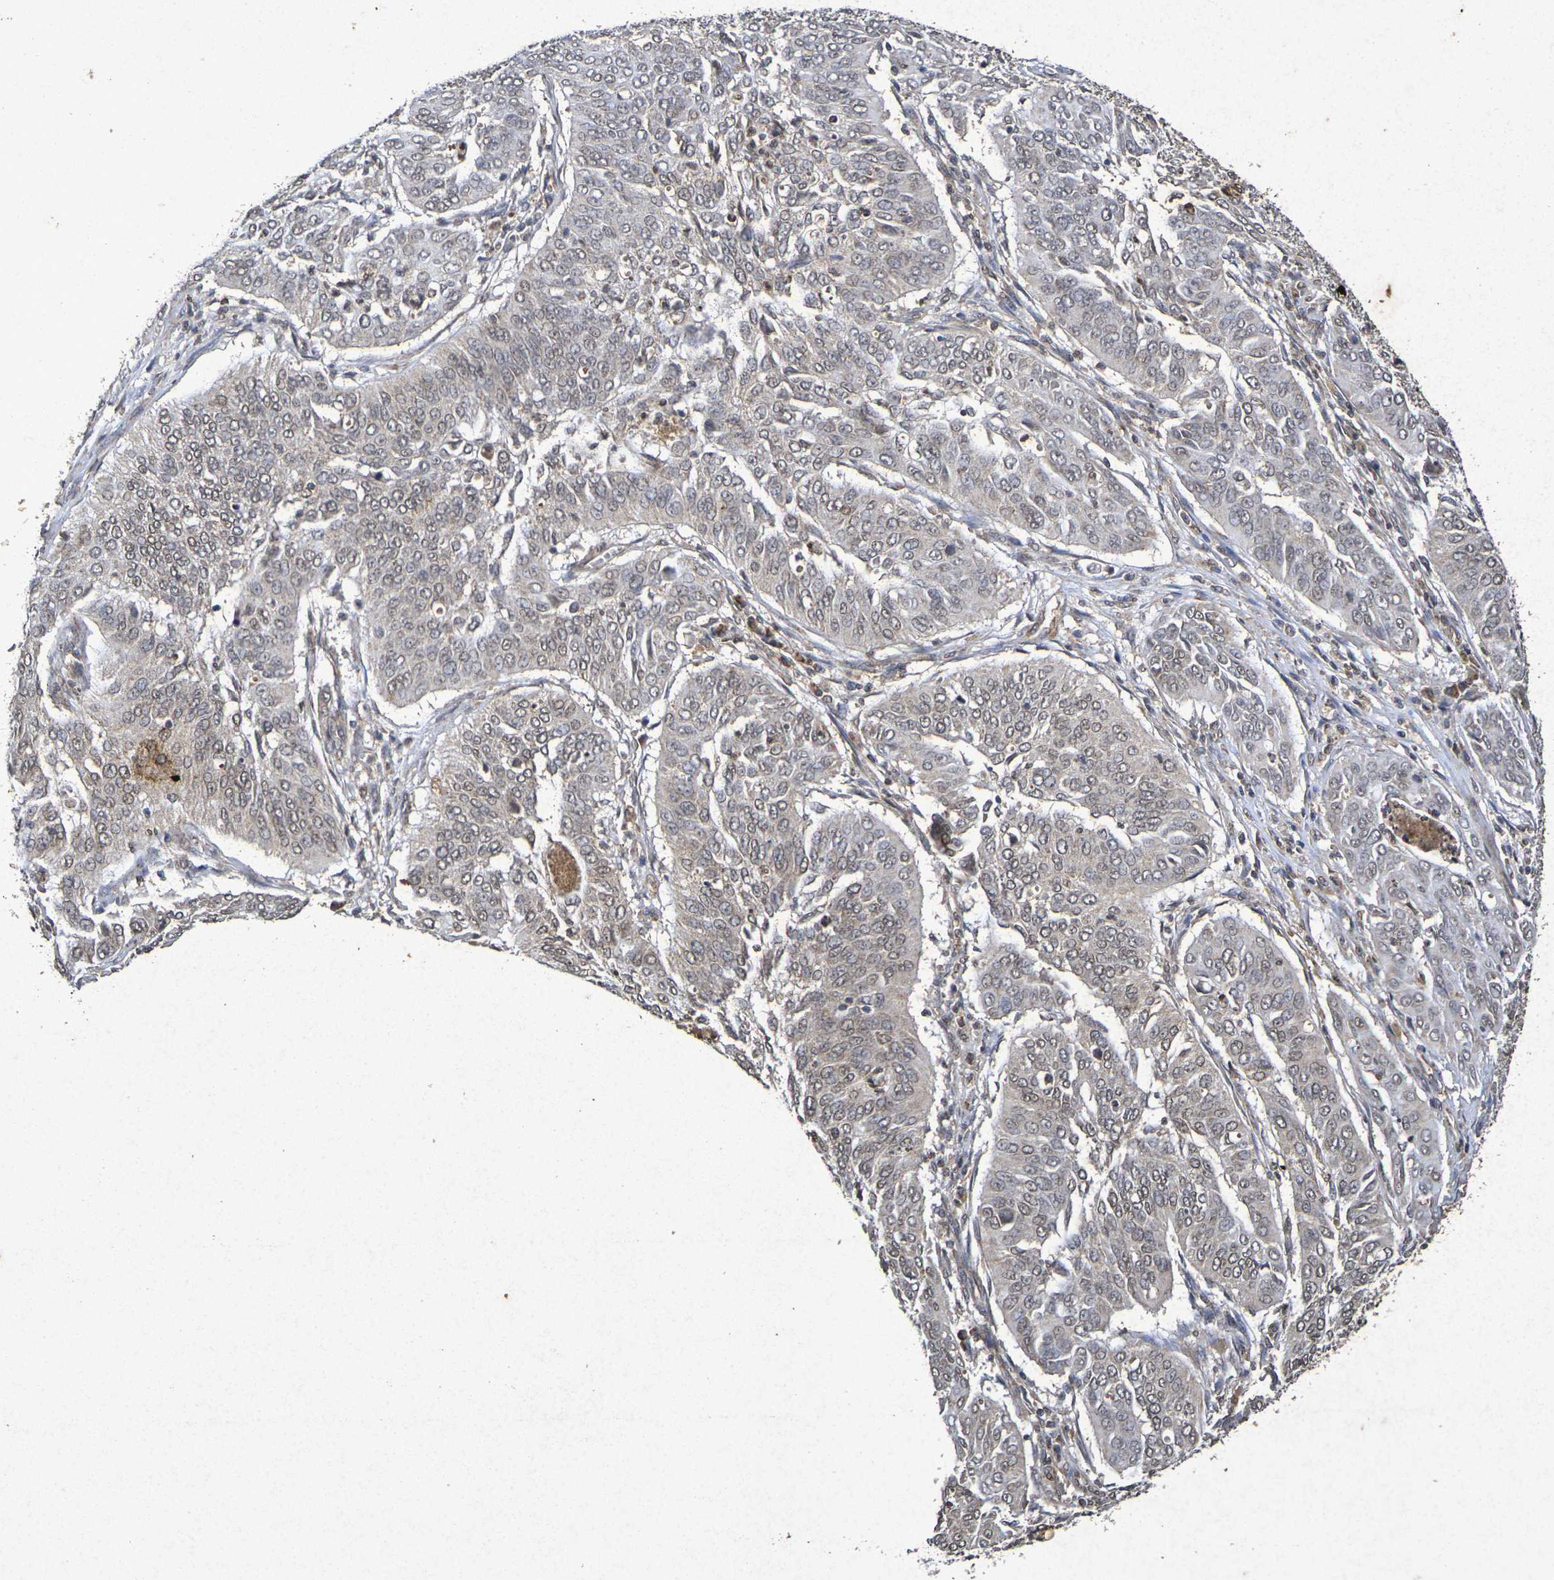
{"staining": {"intensity": "weak", "quantity": ">75%", "location": "nuclear"}, "tissue": "cervical cancer", "cell_type": "Tumor cells", "image_type": "cancer", "snomed": [{"axis": "morphology", "description": "Normal tissue, NOS"}, {"axis": "morphology", "description": "Squamous cell carcinoma, NOS"}, {"axis": "topography", "description": "Cervix"}], "caption": "Protein staining of squamous cell carcinoma (cervical) tissue displays weak nuclear positivity in approximately >75% of tumor cells.", "gene": "GUCY1A2", "patient": {"sex": "female", "age": 39}}